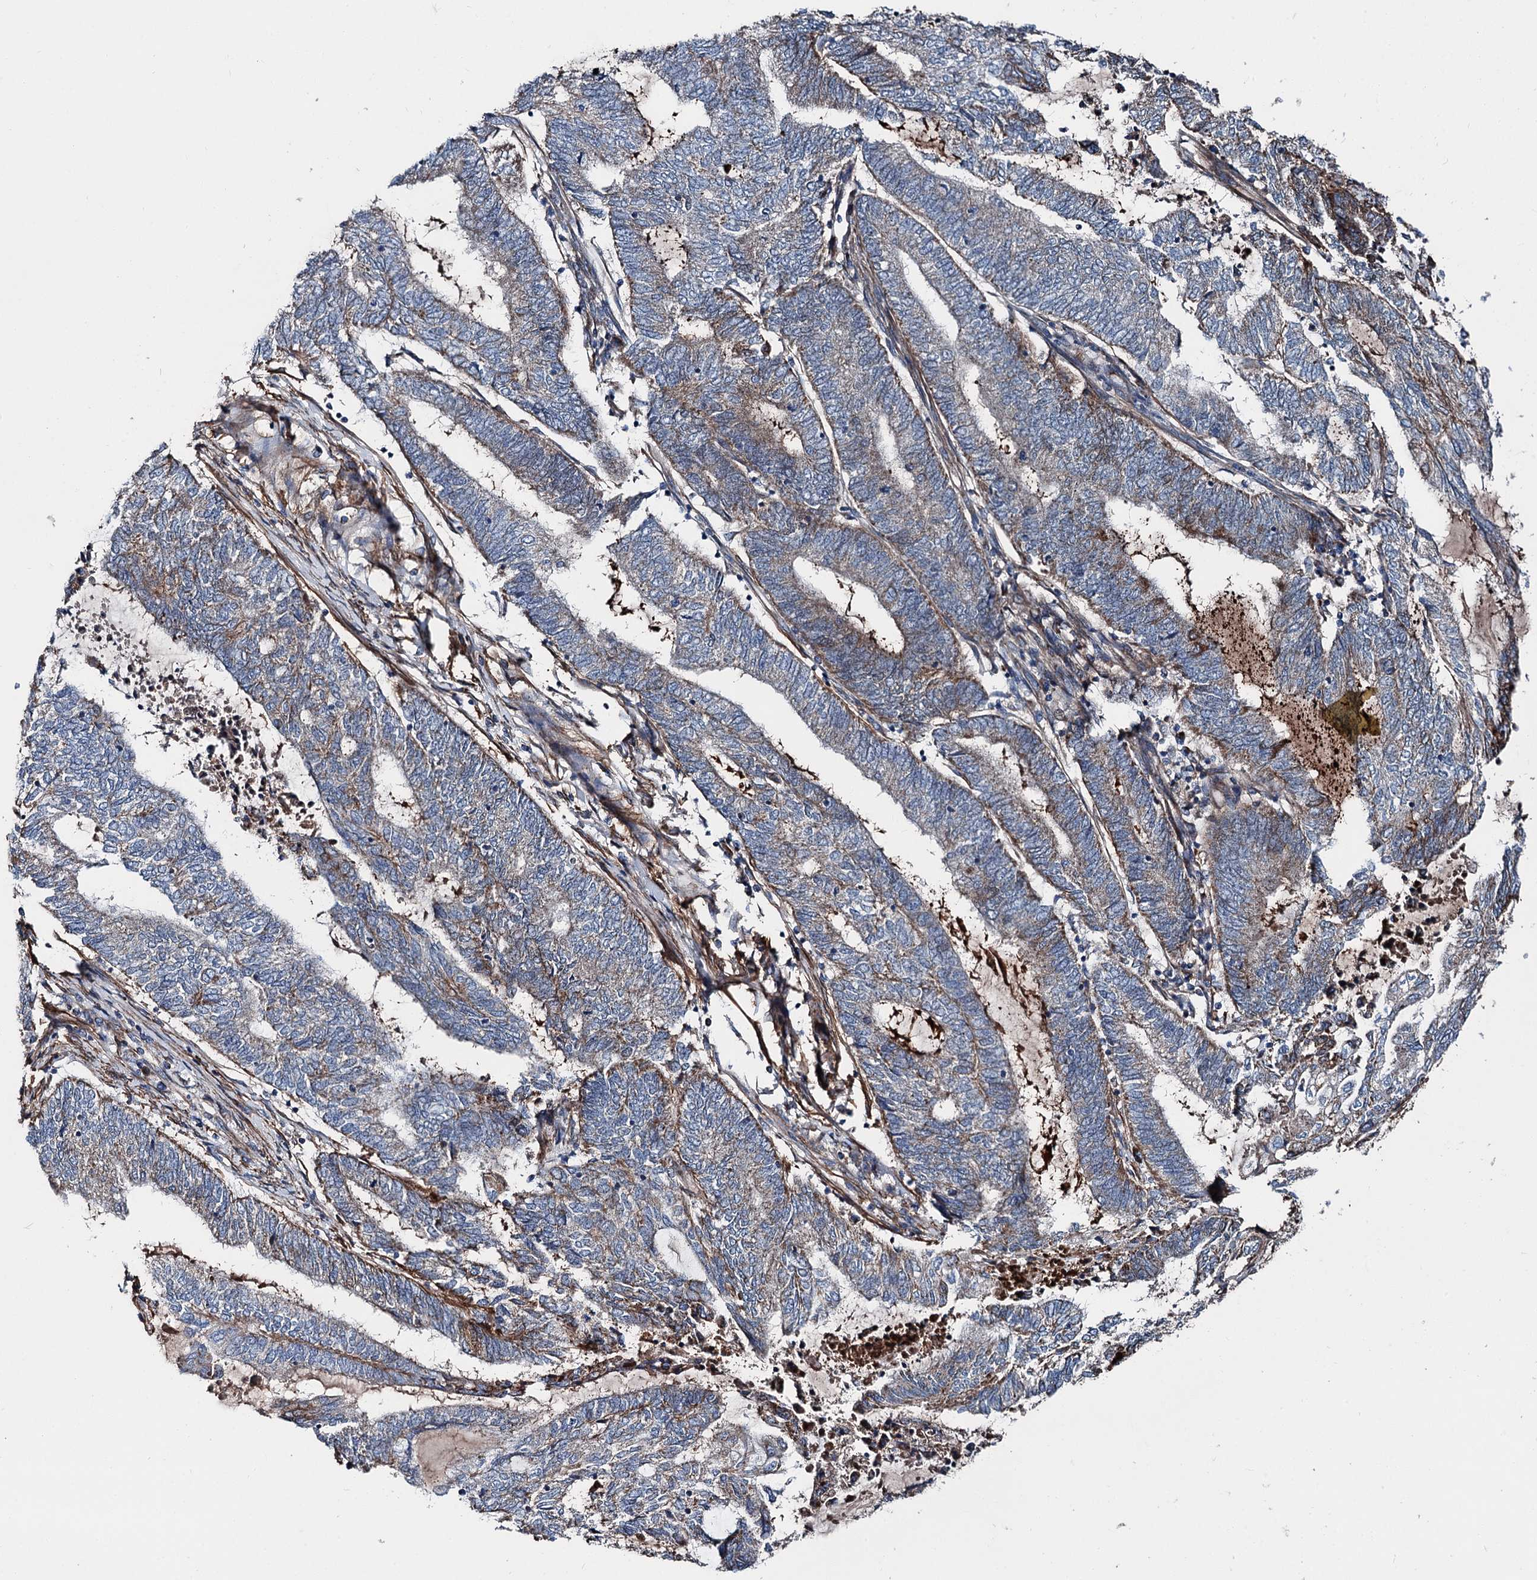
{"staining": {"intensity": "moderate", "quantity": "25%-75%", "location": "cytoplasmic/membranous"}, "tissue": "endometrial cancer", "cell_type": "Tumor cells", "image_type": "cancer", "snomed": [{"axis": "morphology", "description": "Adenocarcinoma, NOS"}, {"axis": "topography", "description": "Uterus"}, {"axis": "topography", "description": "Endometrium"}], "caption": "Adenocarcinoma (endometrial) tissue shows moderate cytoplasmic/membranous staining in approximately 25%-75% of tumor cells", "gene": "DDIAS", "patient": {"sex": "female", "age": 70}}